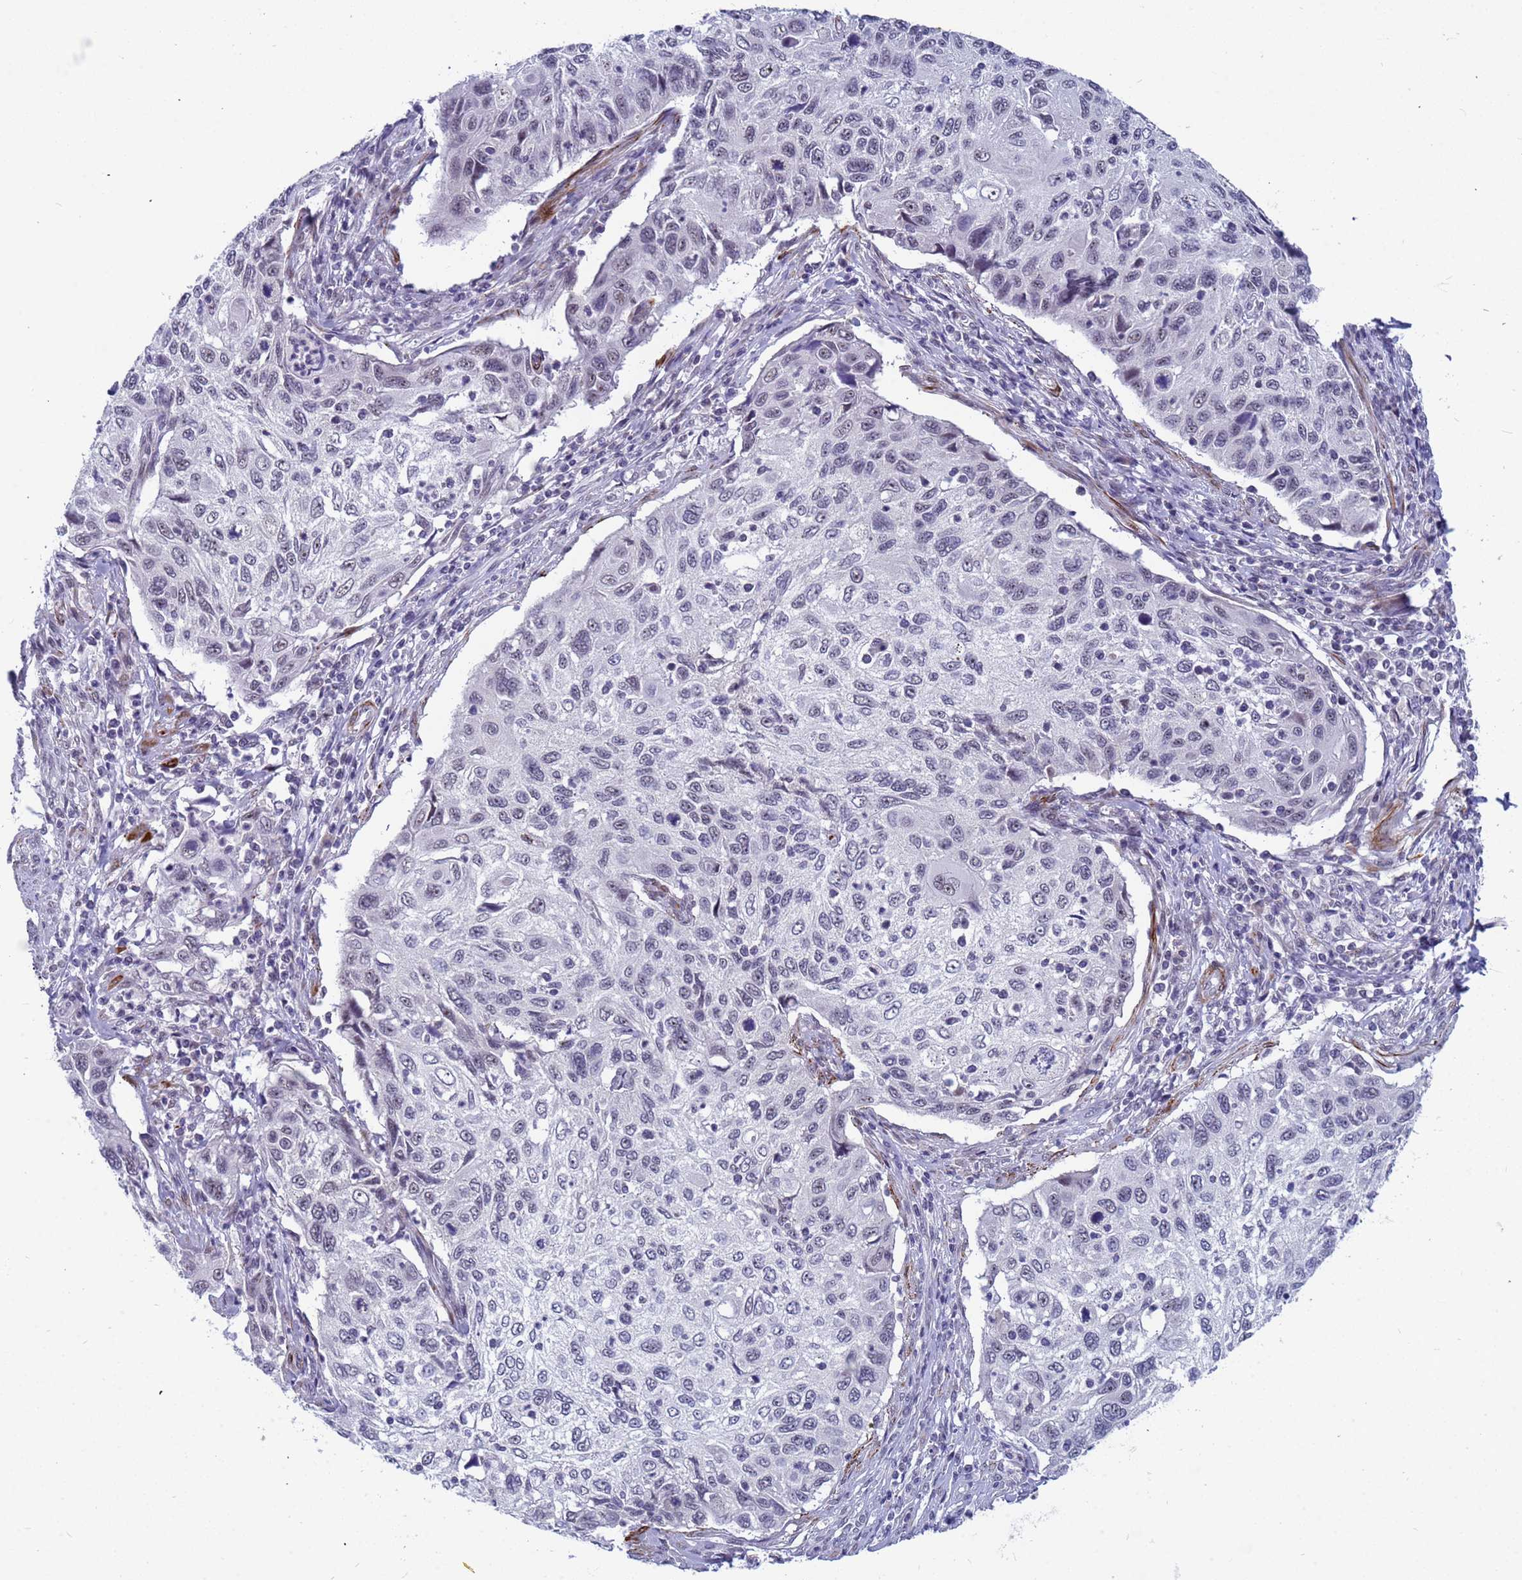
{"staining": {"intensity": "negative", "quantity": "none", "location": "none"}, "tissue": "cervical cancer", "cell_type": "Tumor cells", "image_type": "cancer", "snomed": [{"axis": "morphology", "description": "Squamous cell carcinoma, NOS"}, {"axis": "topography", "description": "Cervix"}], "caption": "Immunohistochemistry (IHC) of squamous cell carcinoma (cervical) reveals no expression in tumor cells.", "gene": "CXorf65", "patient": {"sex": "female", "age": 70}}